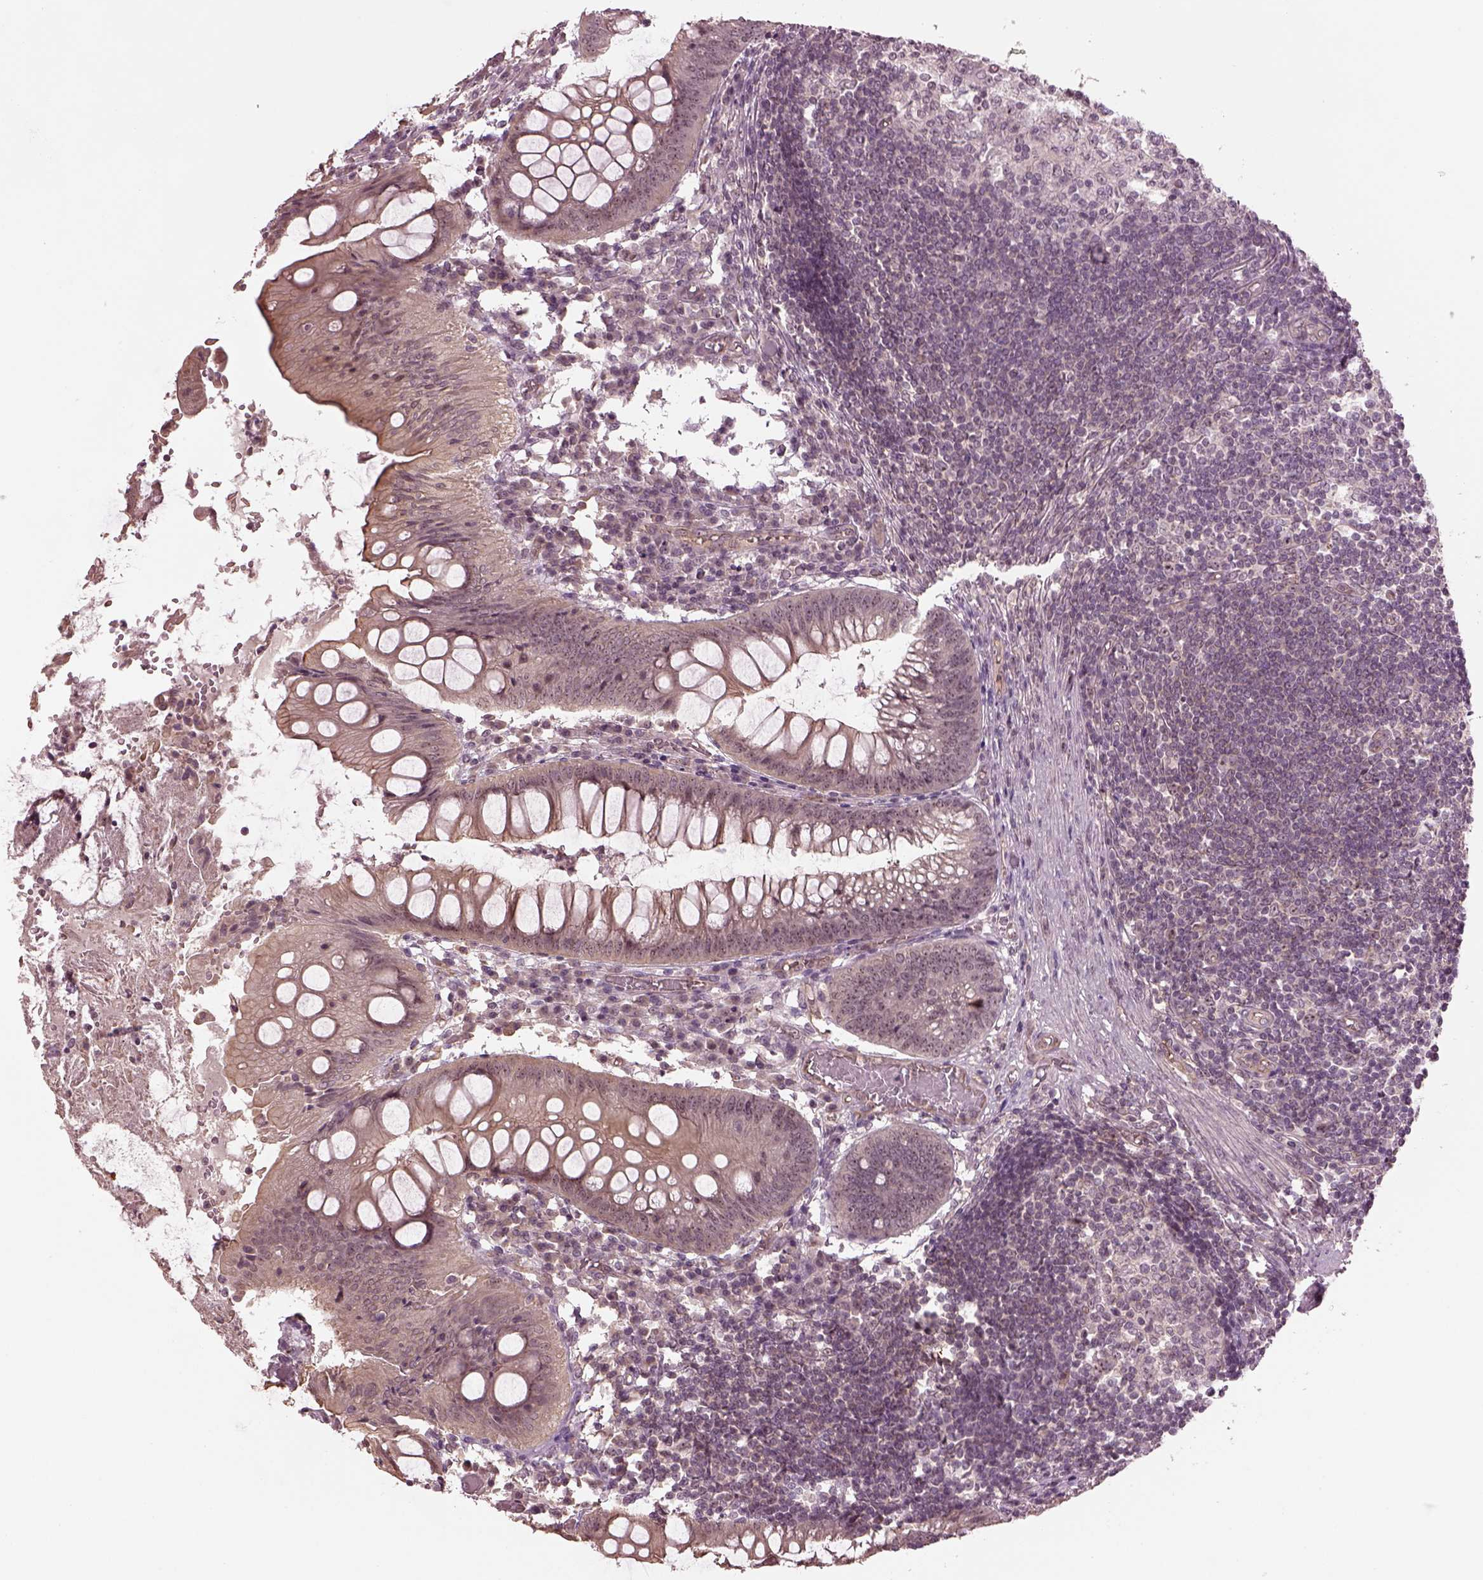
{"staining": {"intensity": "weak", "quantity": "<25%", "location": "nuclear"}, "tissue": "appendix", "cell_type": "Glandular cells", "image_type": "normal", "snomed": [{"axis": "morphology", "description": "Normal tissue, NOS"}, {"axis": "morphology", "description": "Inflammation, NOS"}, {"axis": "topography", "description": "Appendix"}], "caption": "IHC image of benign appendix: human appendix stained with DAB (3,3'-diaminobenzidine) exhibits no significant protein positivity in glandular cells. (Stains: DAB (3,3'-diaminobenzidine) IHC with hematoxylin counter stain, Microscopy: brightfield microscopy at high magnification).", "gene": "GNRH1", "patient": {"sex": "male", "age": 16}}